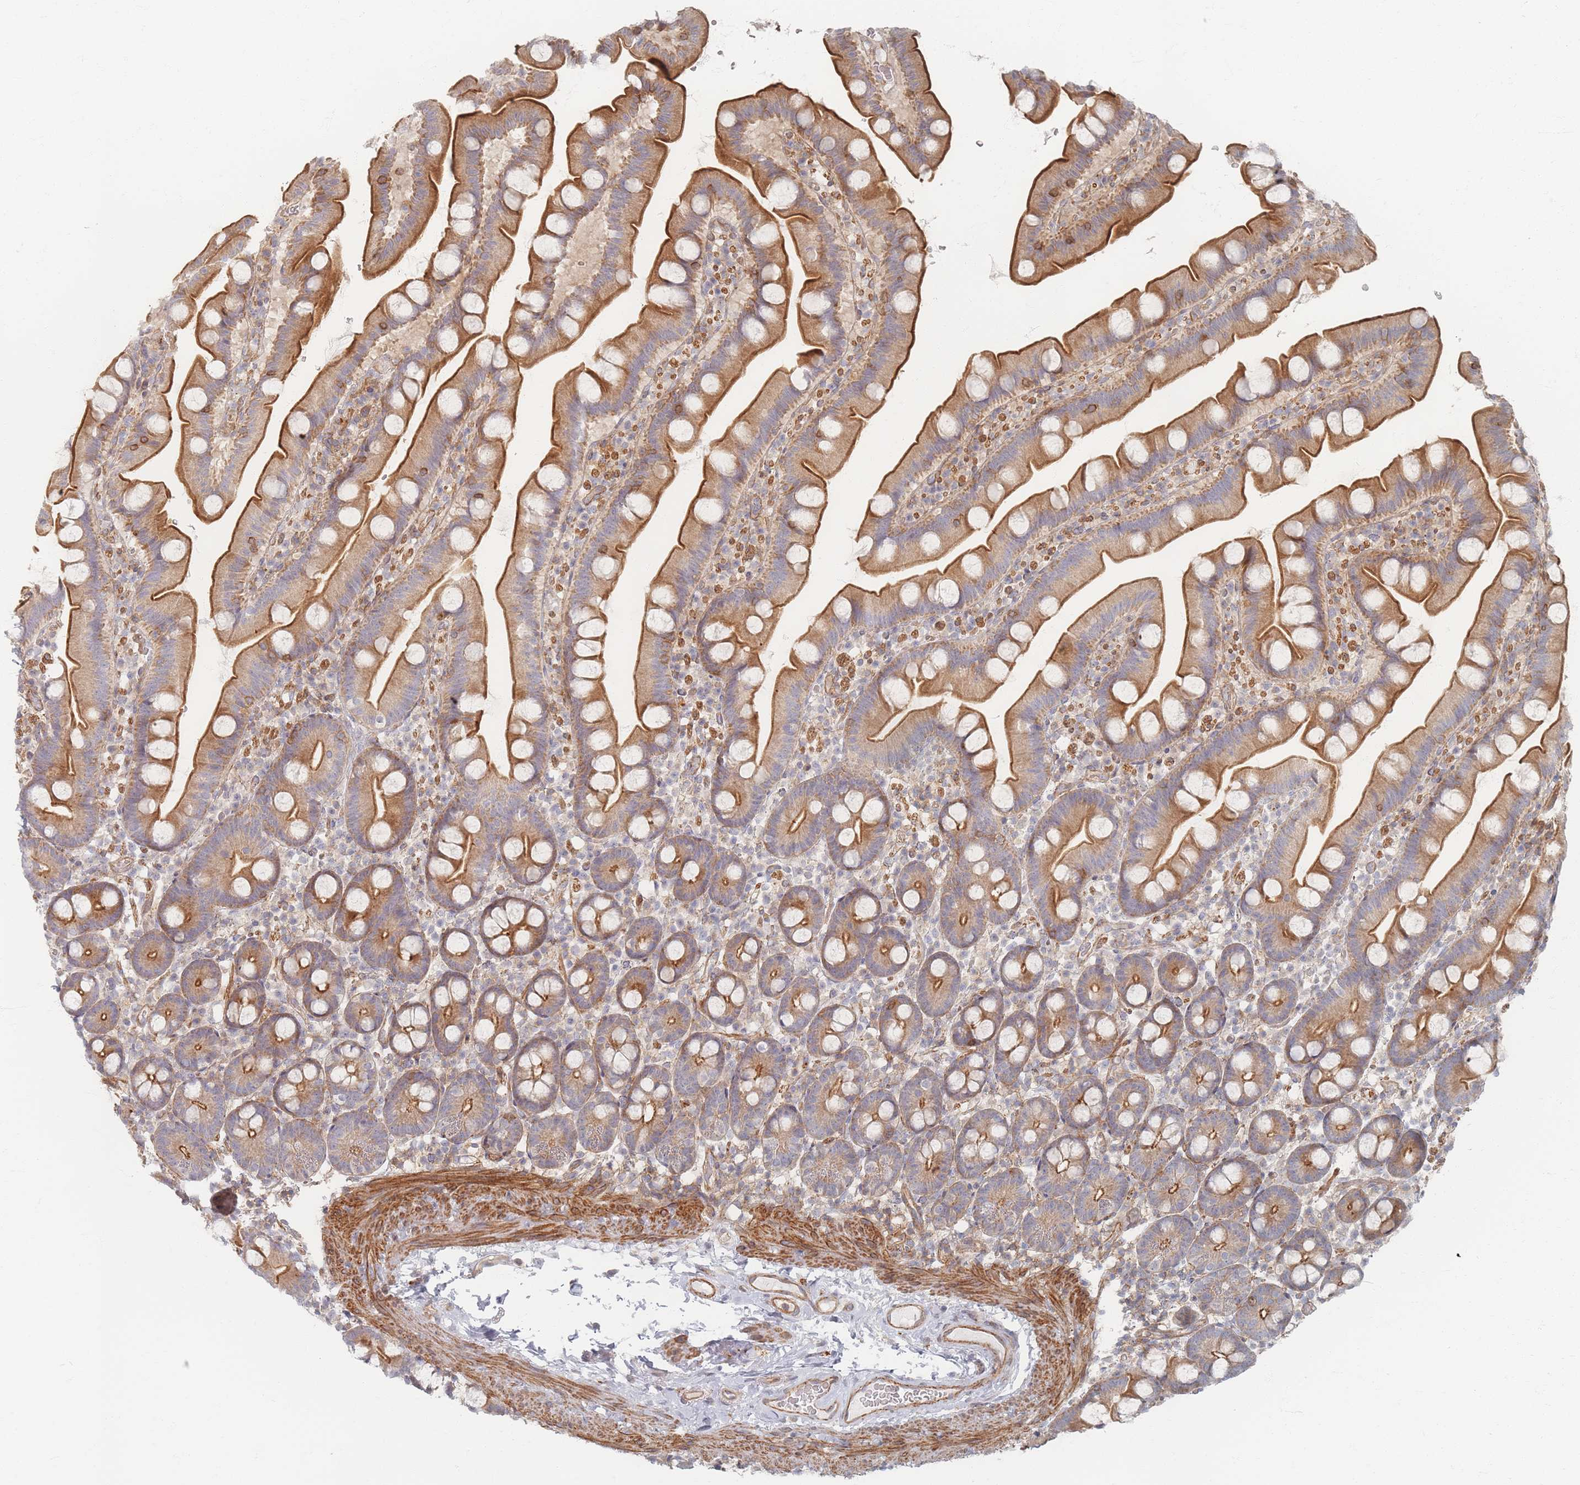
{"staining": {"intensity": "strong", "quantity": ">75%", "location": "cytoplasmic/membranous"}, "tissue": "small intestine", "cell_type": "Glandular cells", "image_type": "normal", "snomed": [{"axis": "morphology", "description": "Normal tissue, NOS"}, {"axis": "topography", "description": "Small intestine"}], "caption": "A high-resolution micrograph shows immunohistochemistry (IHC) staining of normal small intestine, which shows strong cytoplasmic/membranous staining in about >75% of glandular cells.", "gene": "ZKSCAN7", "patient": {"sex": "female", "age": 68}}